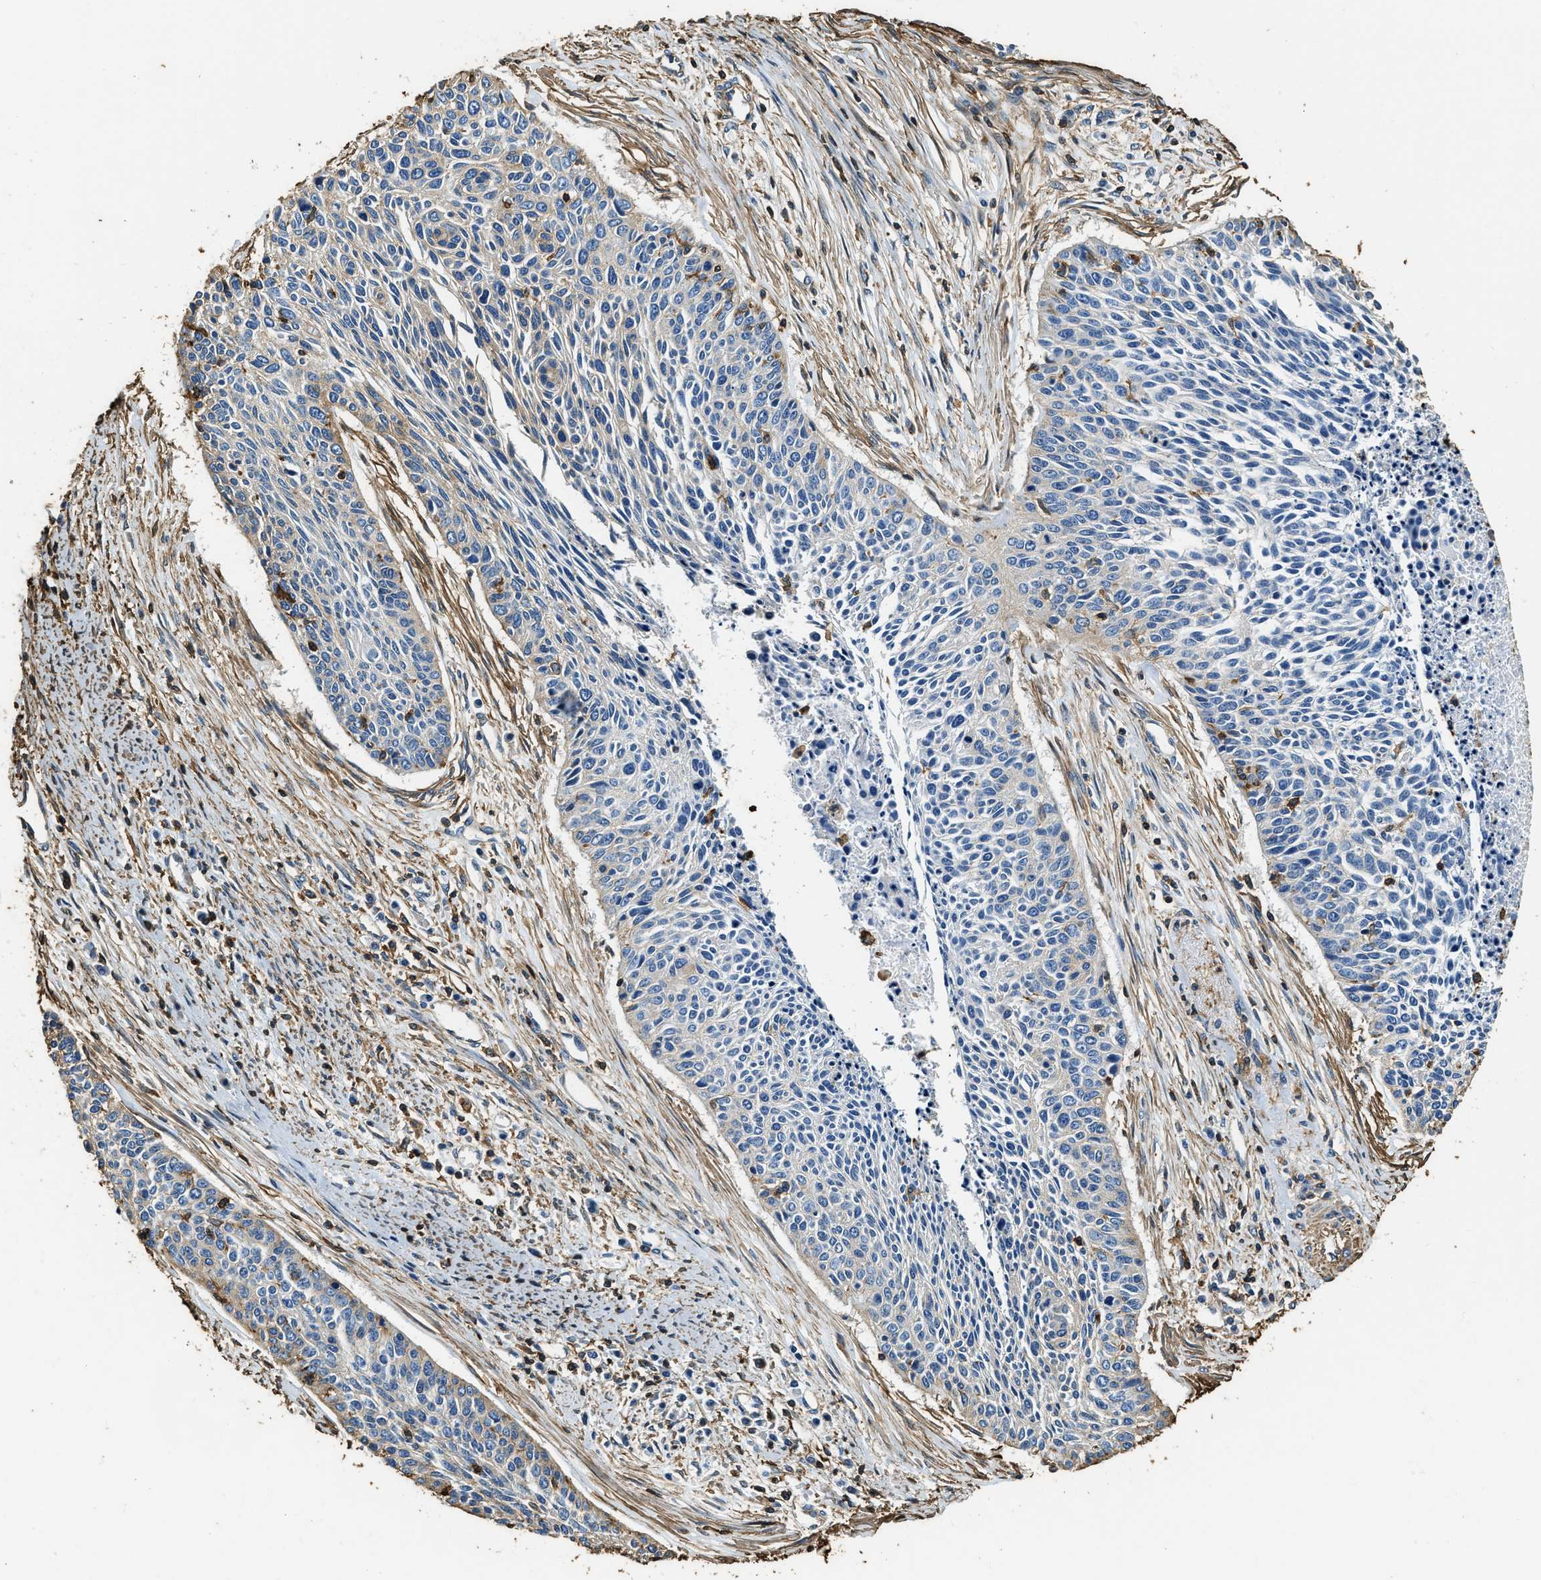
{"staining": {"intensity": "negative", "quantity": "none", "location": "none"}, "tissue": "cervical cancer", "cell_type": "Tumor cells", "image_type": "cancer", "snomed": [{"axis": "morphology", "description": "Squamous cell carcinoma, NOS"}, {"axis": "topography", "description": "Cervix"}], "caption": "Protein analysis of cervical cancer (squamous cell carcinoma) shows no significant staining in tumor cells.", "gene": "ACCS", "patient": {"sex": "female", "age": 55}}